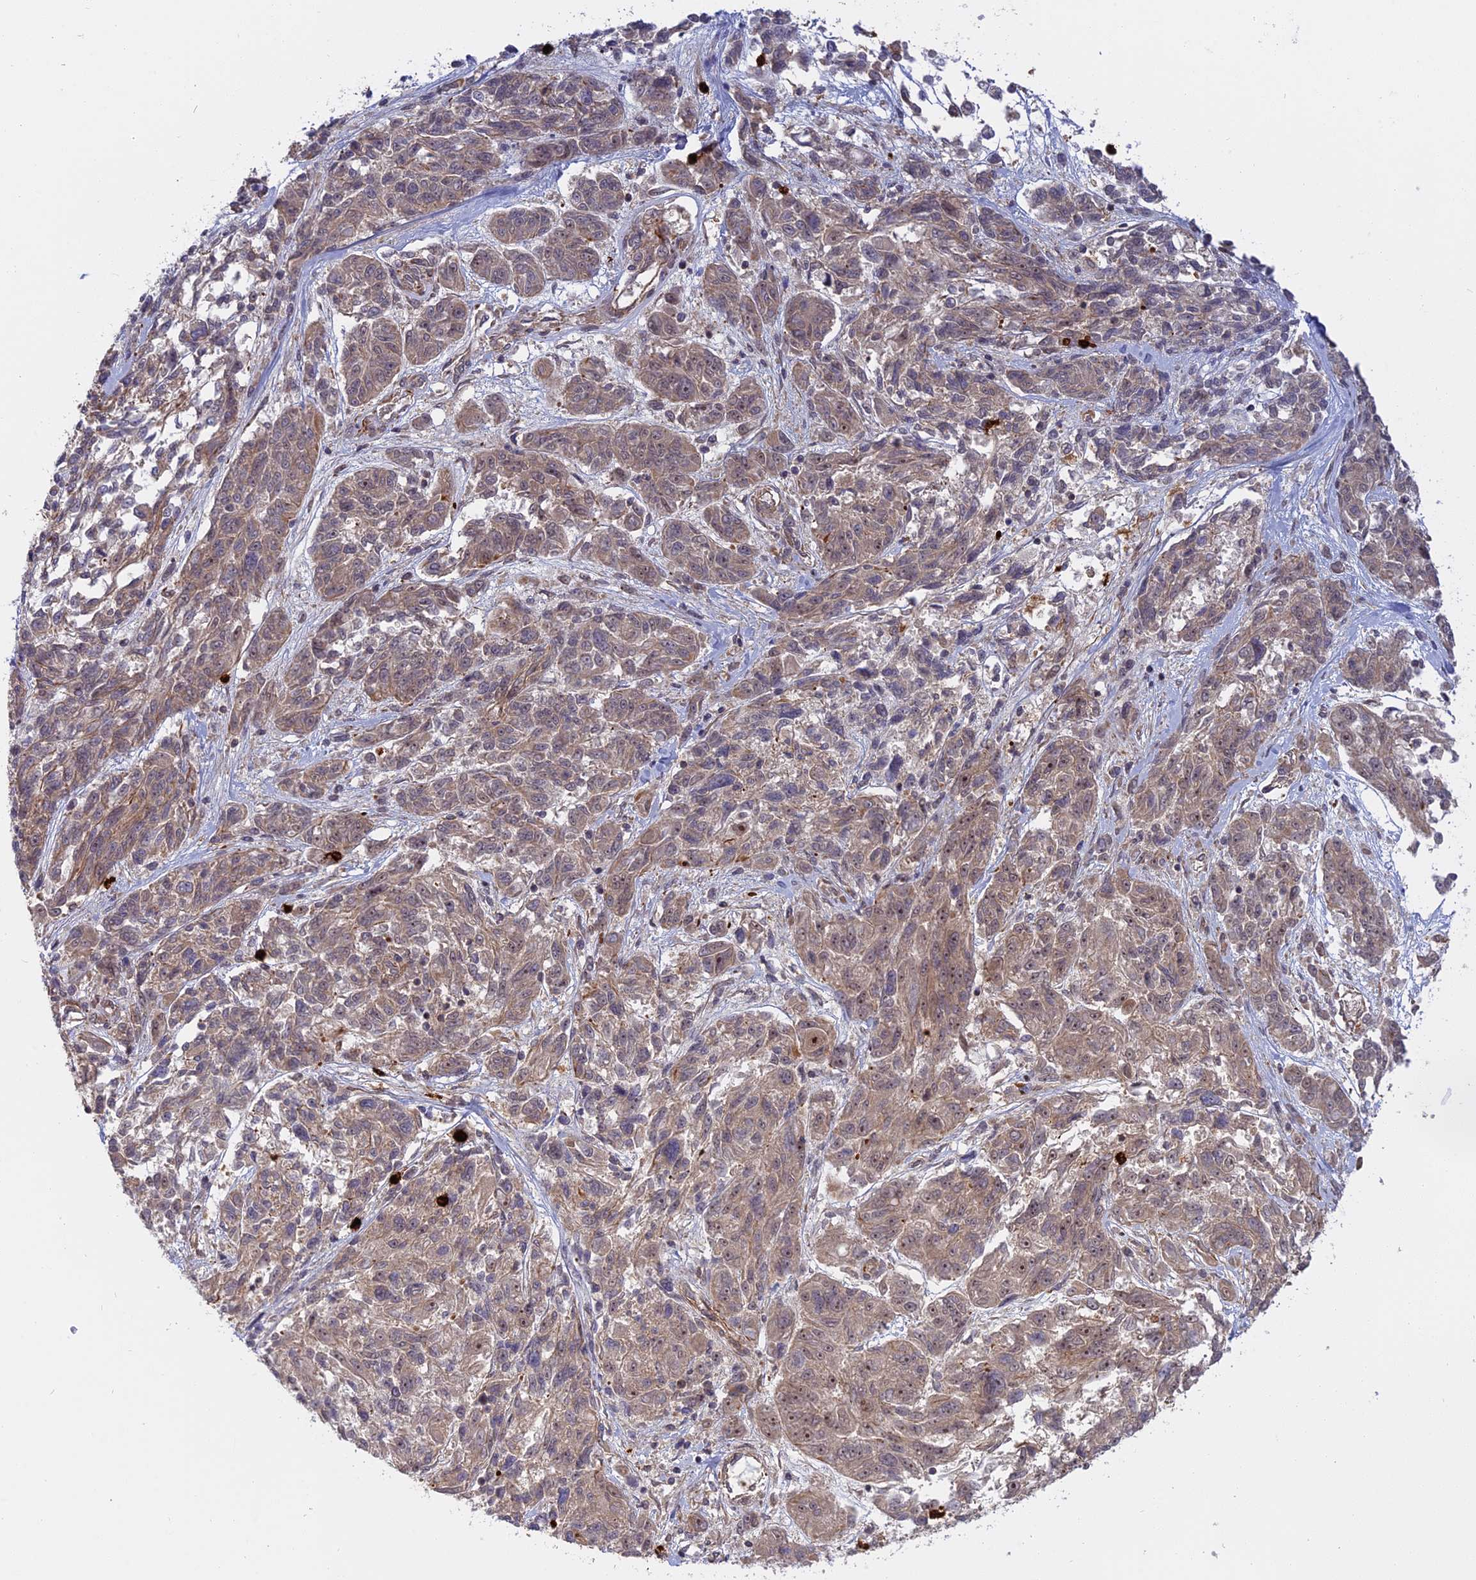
{"staining": {"intensity": "weak", "quantity": ">75%", "location": "cytoplasmic/membranous"}, "tissue": "melanoma", "cell_type": "Tumor cells", "image_type": "cancer", "snomed": [{"axis": "morphology", "description": "Malignant melanoma, NOS"}, {"axis": "topography", "description": "Skin"}], "caption": "Tumor cells reveal weak cytoplasmic/membranous positivity in approximately >75% of cells in melanoma.", "gene": "PHLDB3", "patient": {"sex": "male", "age": 53}}